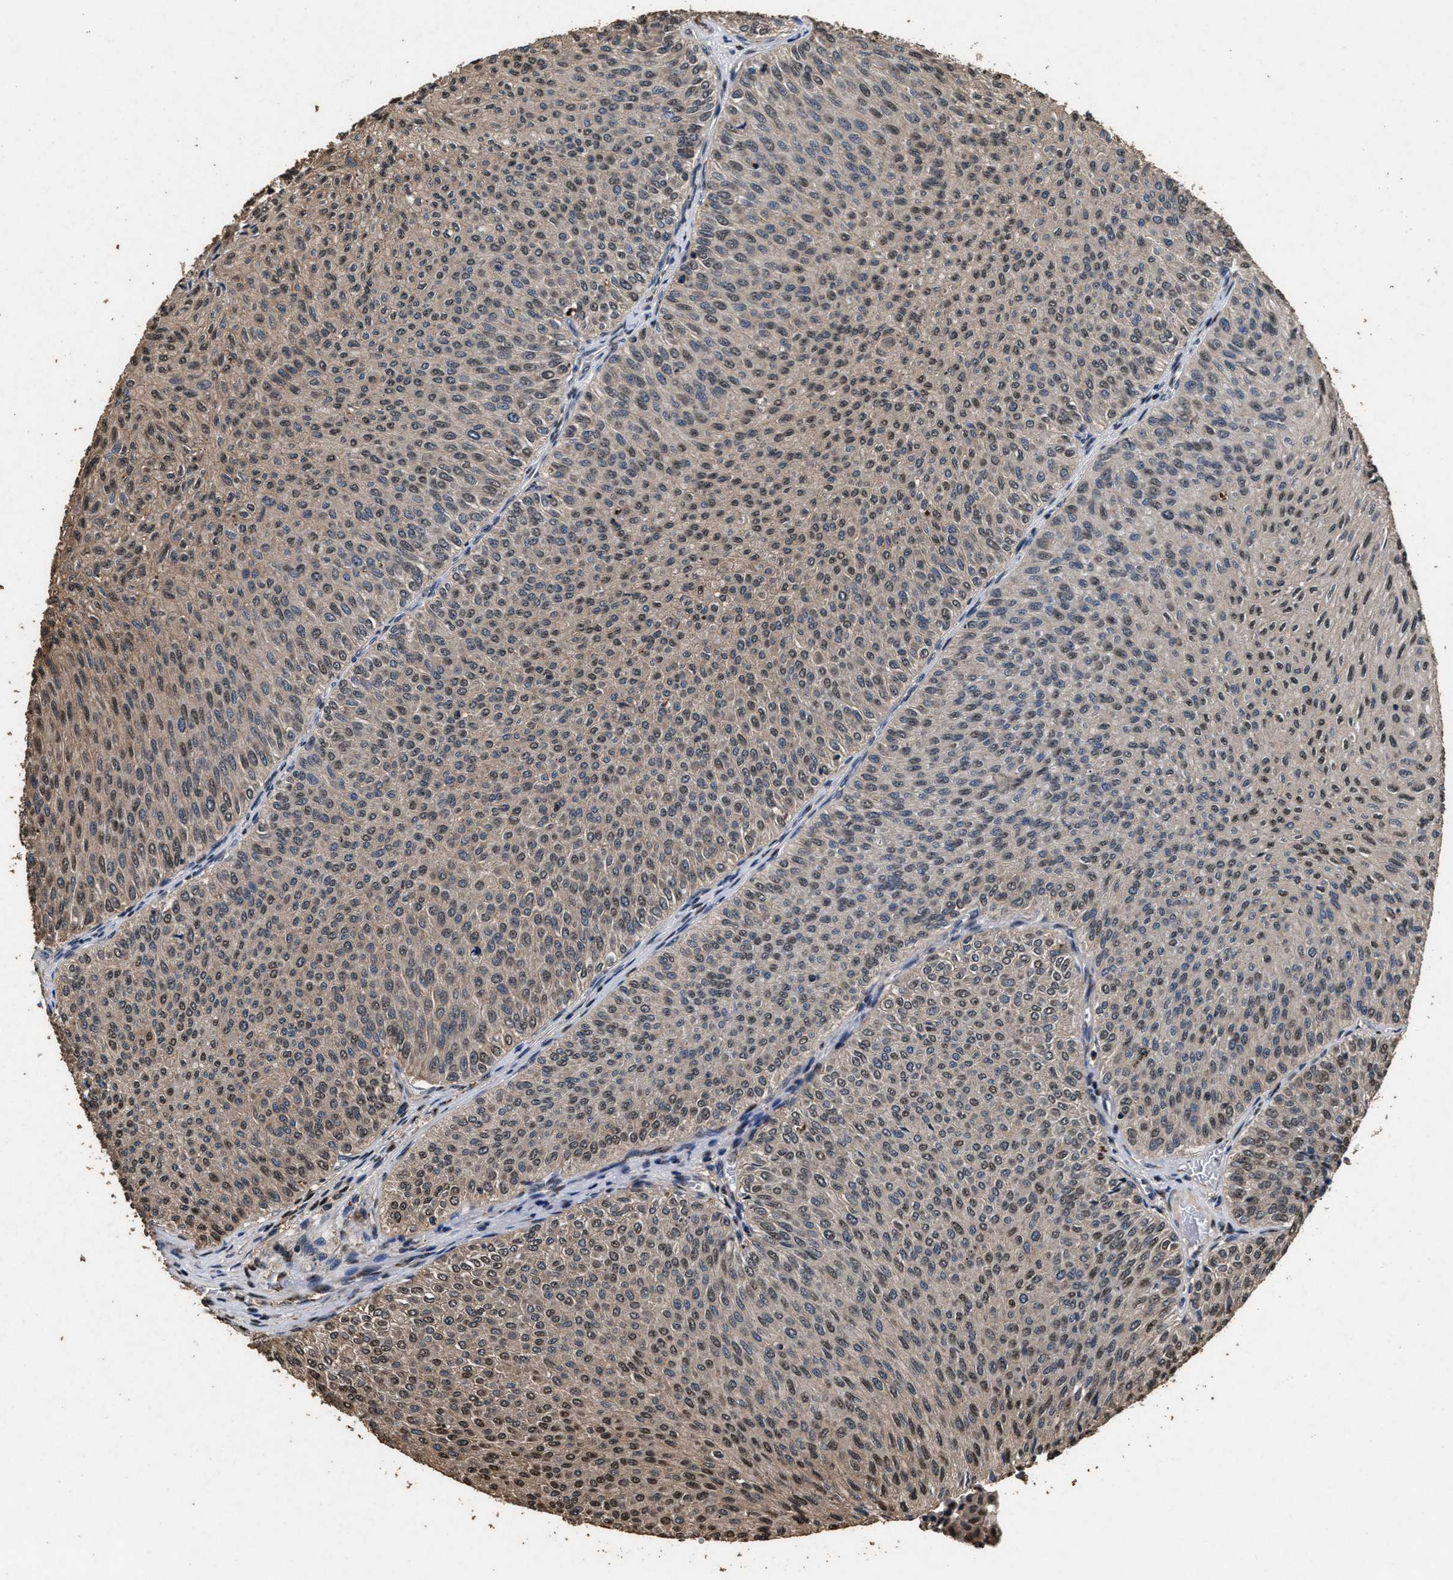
{"staining": {"intensity": "weak", "quantity": ">75%", "location": "nuclear"}, "tissue": "urothelial cancer", "cell_type": "Tumor cells", "image_type": "cancer", "snomed": [{"axis": "morphology", "description": "Urothelial carcinoma, Low grade"}, {"axis": "topography", "description": "Urinary bladder"}], "caption": "Low-grade urothelial carcinoma stained with immunohistochemistry exhibits weak nuclear positivity in approximately >75% of tumor cells.", "gene": "TPST2", "patient": {"sex": "male", "age": 78}}